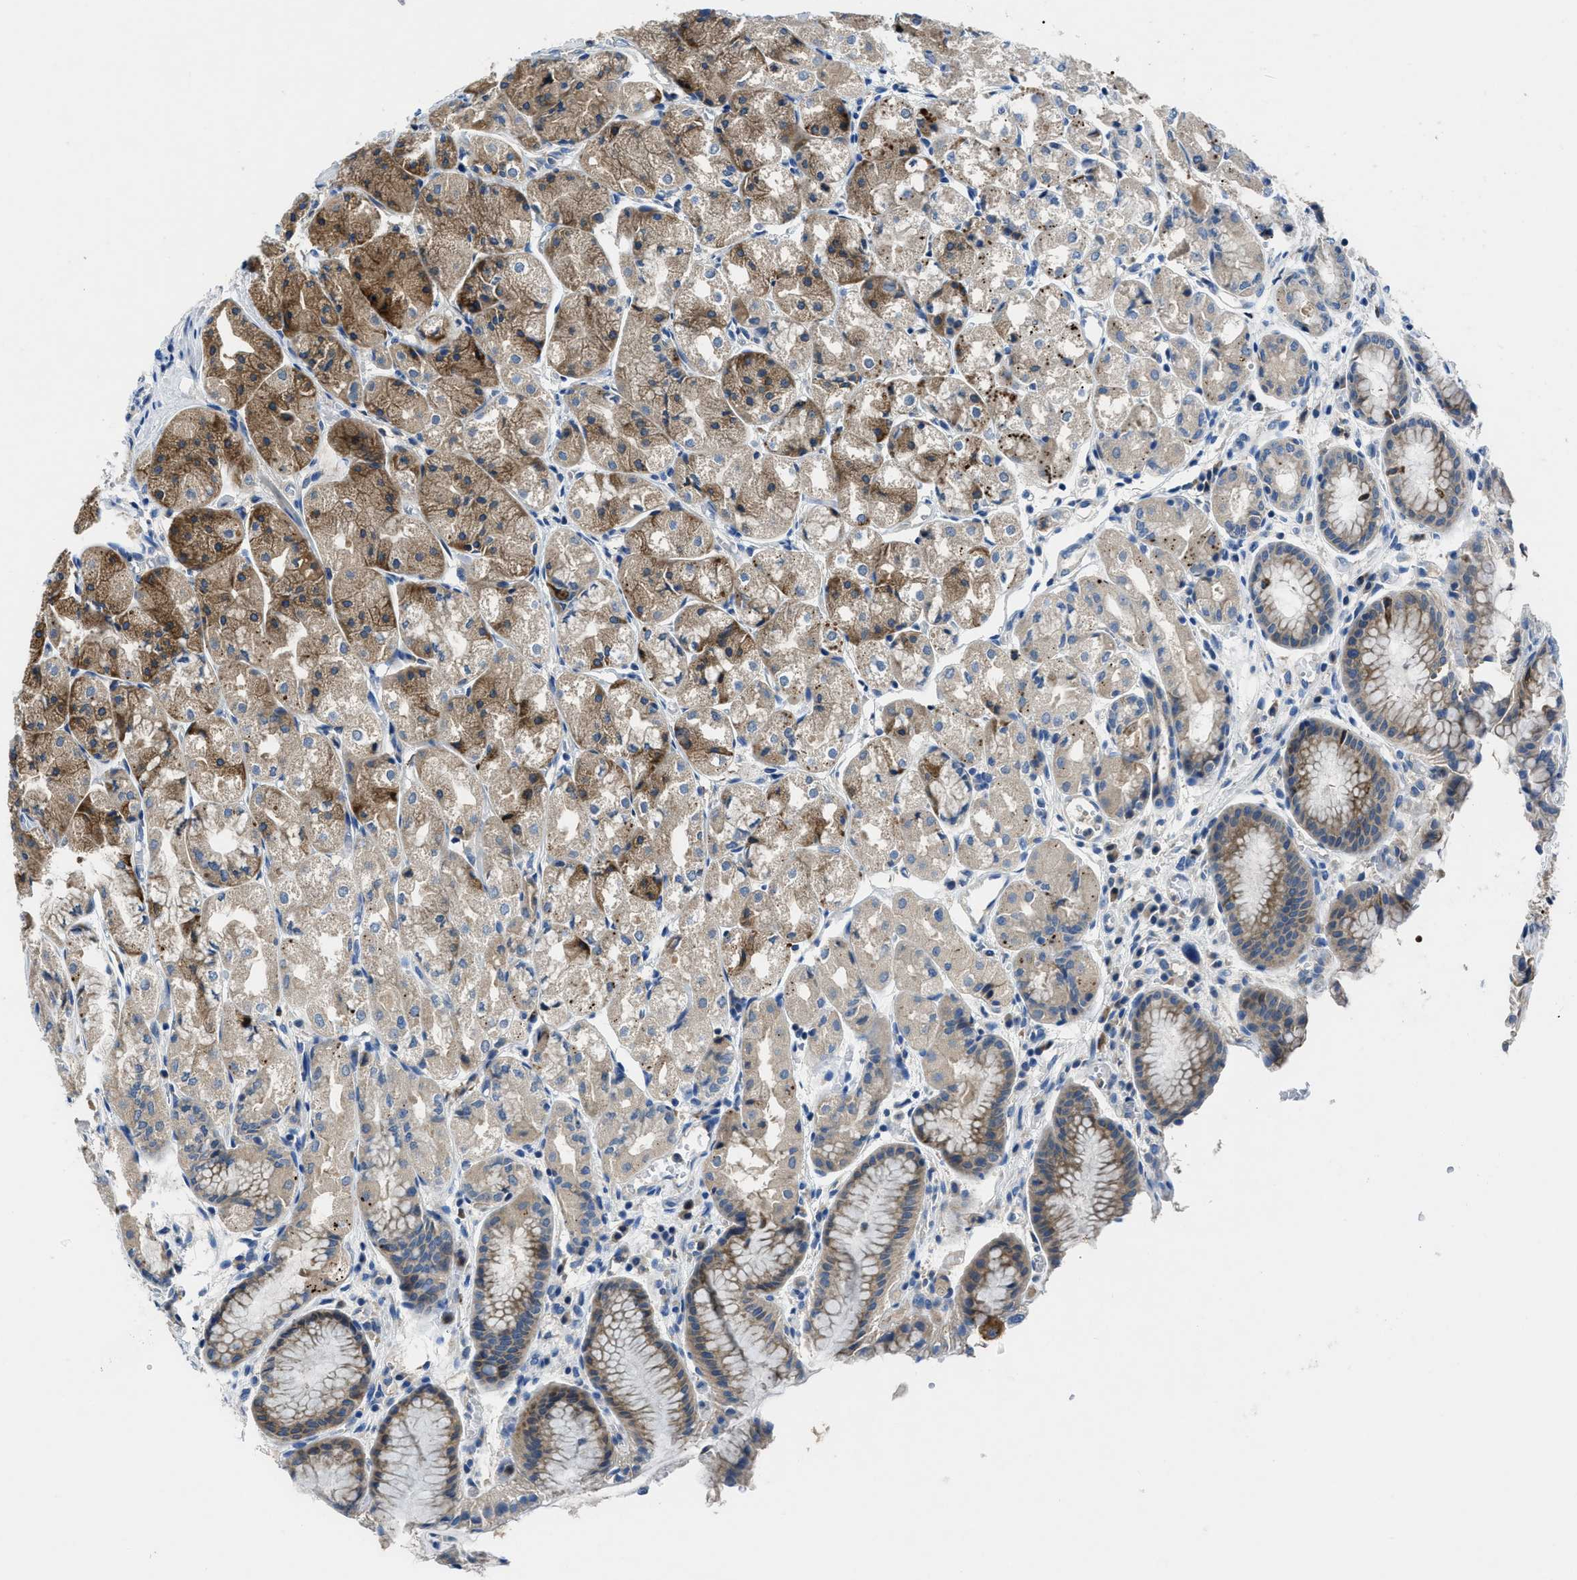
{"staining": {"intensity": "moderate", "quantity": "25%-75%", "location": "cytoplasmic/membranous"}, "tissue": "stomach", "cell_type": "Glandular cells", "image_type": "normal", "snomed": [{"axis": "morphology", "description": "Normal tissue, NOS"}, {"axis": "topography", "description": "Stomach, upper"}], "caption": "Glandular cells demonstrate medium levels of moderate cytoplasmic/membranous expression in approximately 25%-75% of cells in unremarkable stomach. The staining is performed using DAB (3,3'-diaminobenzidine) brown chromogen to label protein expression. The nuclei are counter-stained blue using hematoxylin.", "gene": "MAP3K20", "patient": {"sex": "male", "age": 72}}